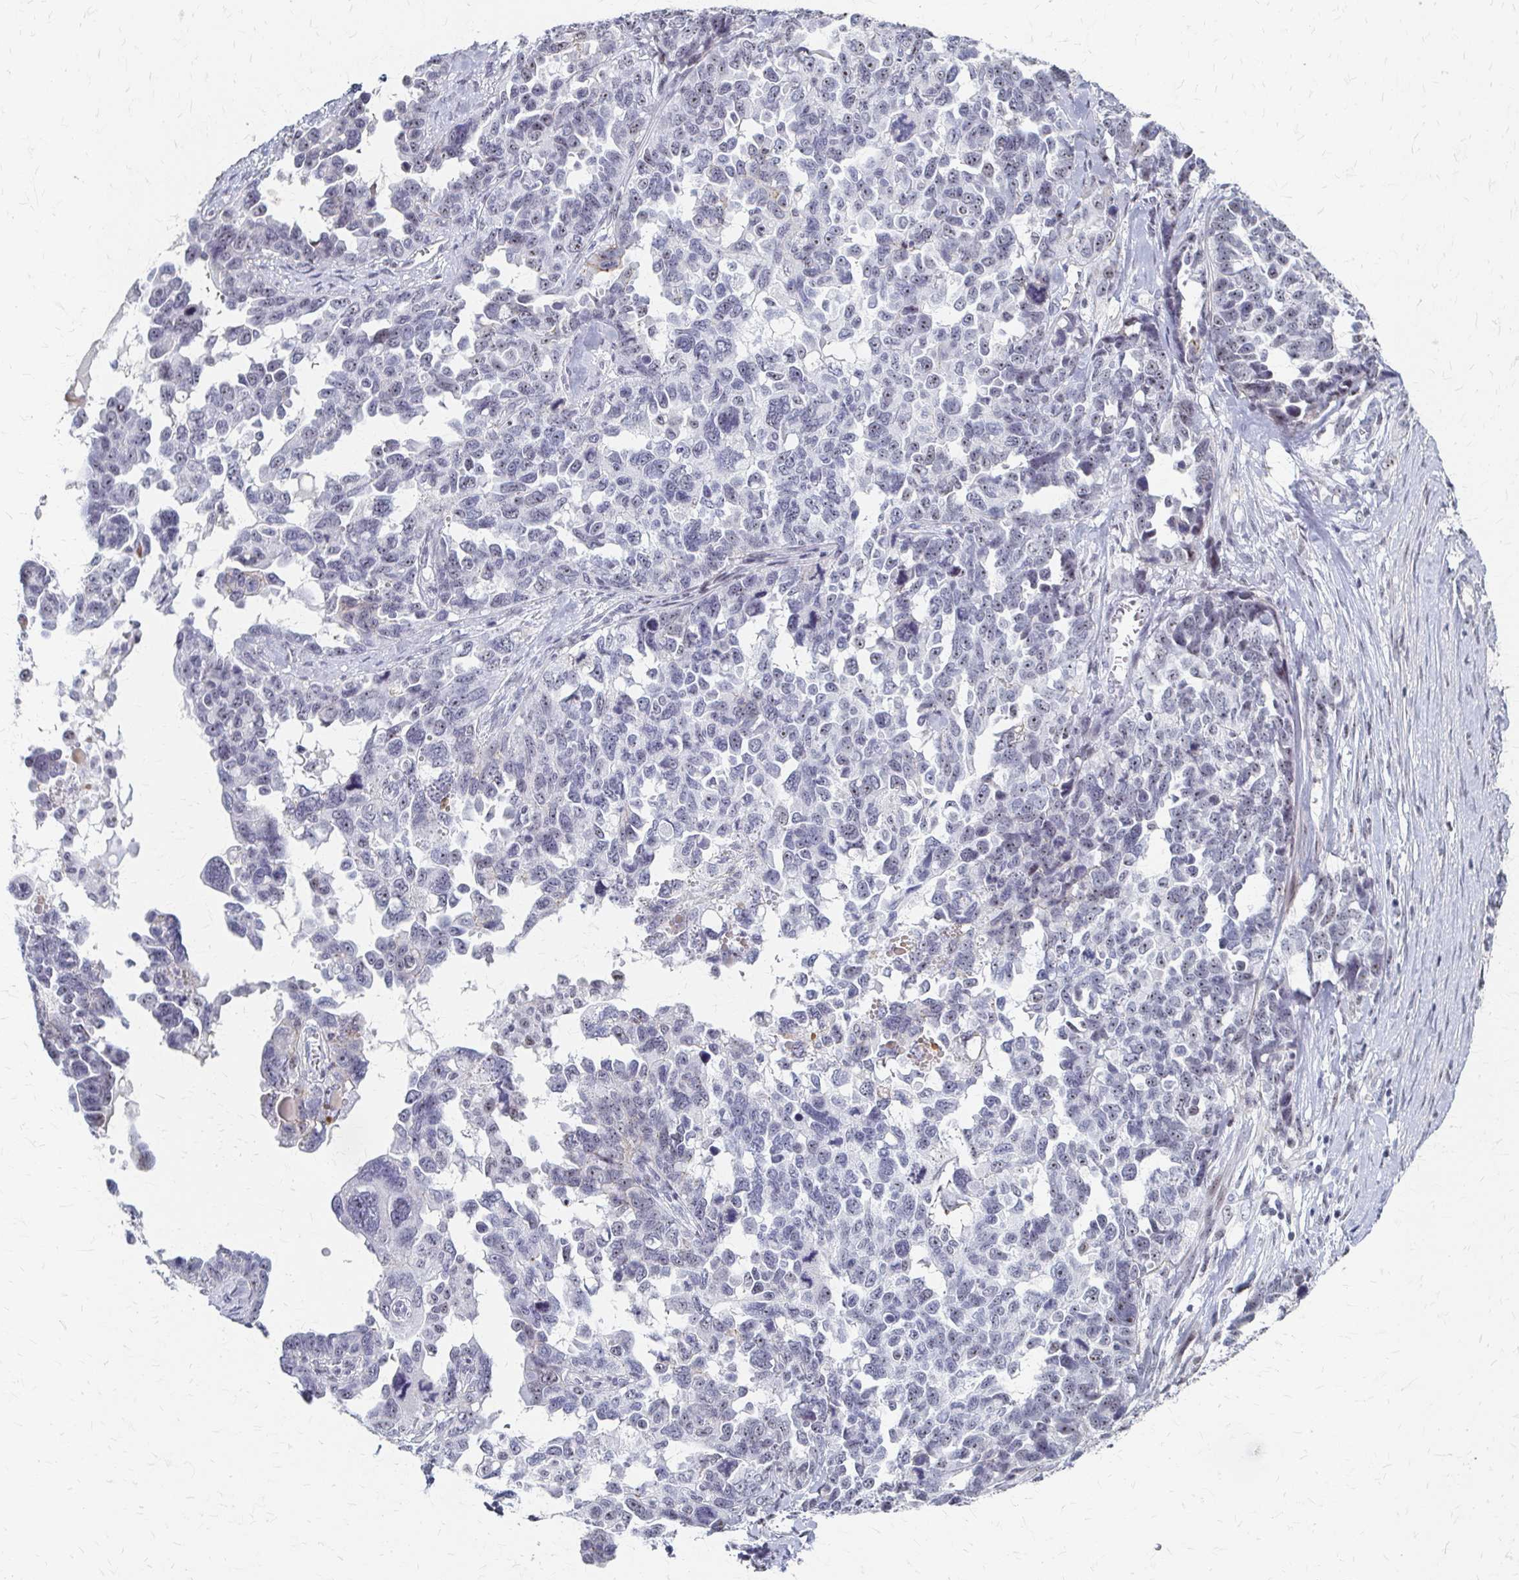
{"staining": {"intensity": "negative", "quantity": "none", "location": "none"}, "tissue": "ovarian cancer", "cell_type": "Tumor cells", "image_type": "cancer", "snomed": [{"axis": "morphology", "description": "Cystadenocarcinoma, serous, NOS"}, {"axis": "topography", "description": "Ovary"}], "caption": "Tumor cells are negative for protein expression in human serous cystadenocarcinoma (ovarian).", "gene": "PES1", "patient": {"sex": "female", "age": 69}}